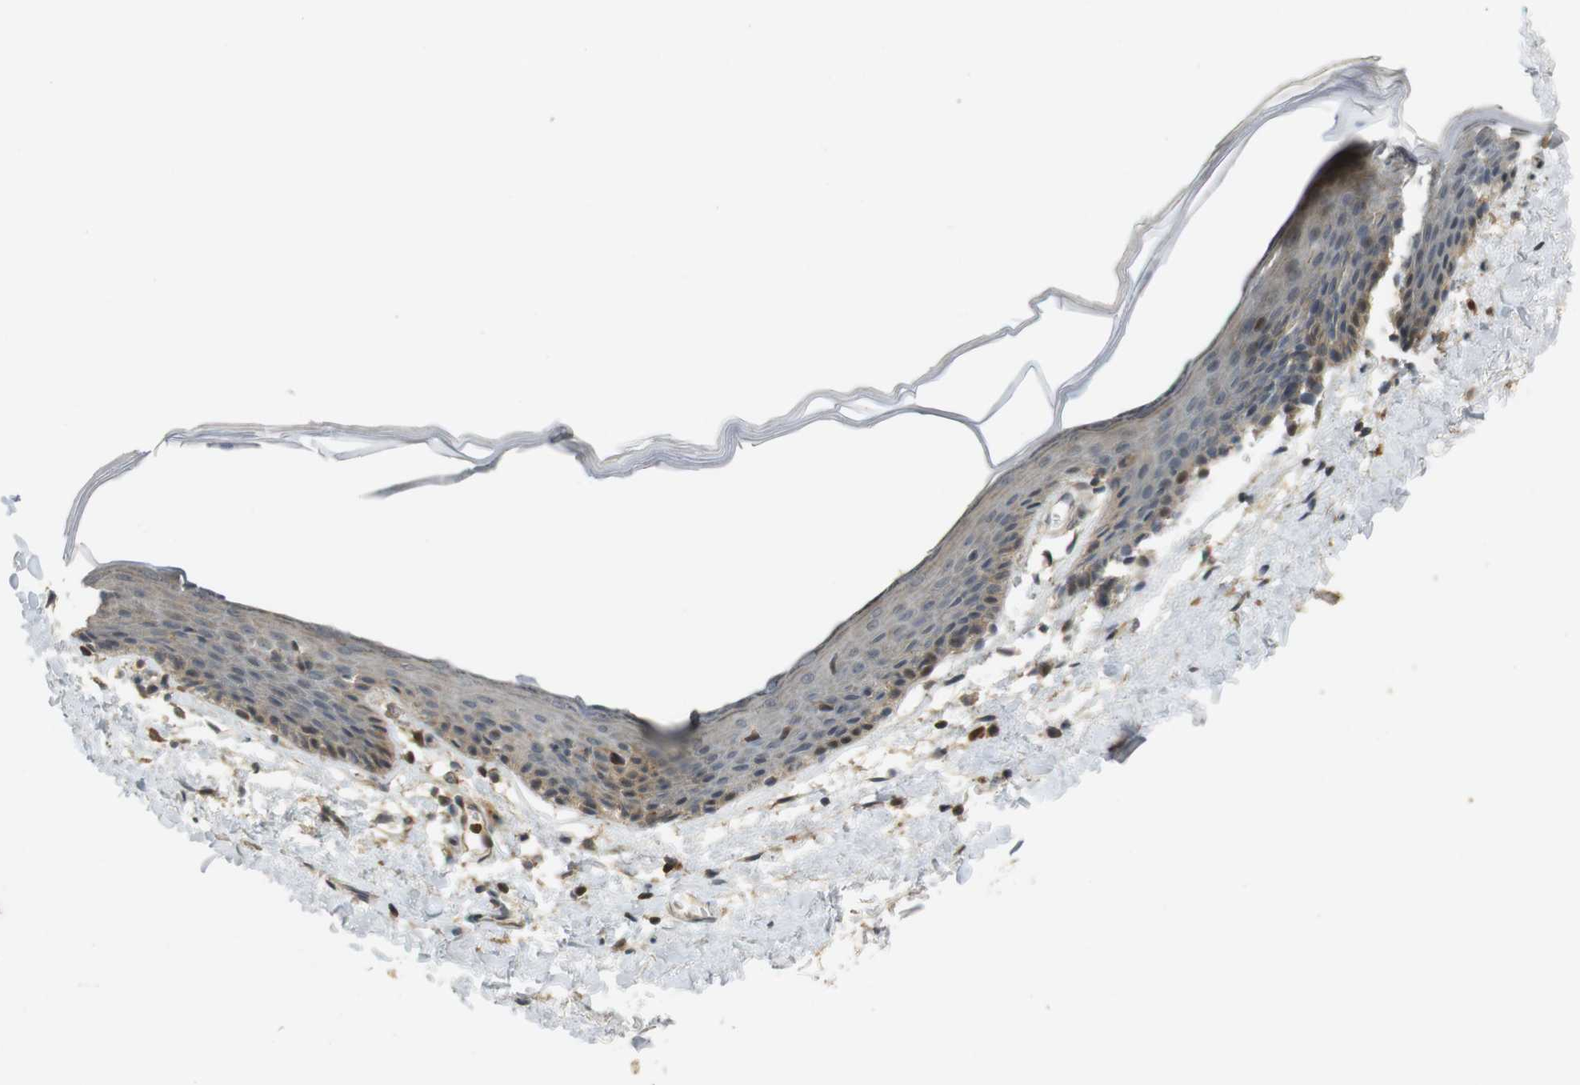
{"staining": {"intensity": "moderate", "quantity": "<25%", "location": "cytoplasmic/membranous"}, "tissue": "skin", "cell_type": "Epidermal cells", "image_type": "normal", "snomed": [{"axis": "morphology", "description": "Normal tissue, NOS"}, {"axis": "topography", "description": "Vulva"}], "caption": "Immunohistochemical staining of normal skin exhibits <25% levels of moderate cytoplasmic/membranous protein staining in about <25% of epidermal cells.", "gene": "TMX3", "patient": {"sex": "female", "age": 54}}